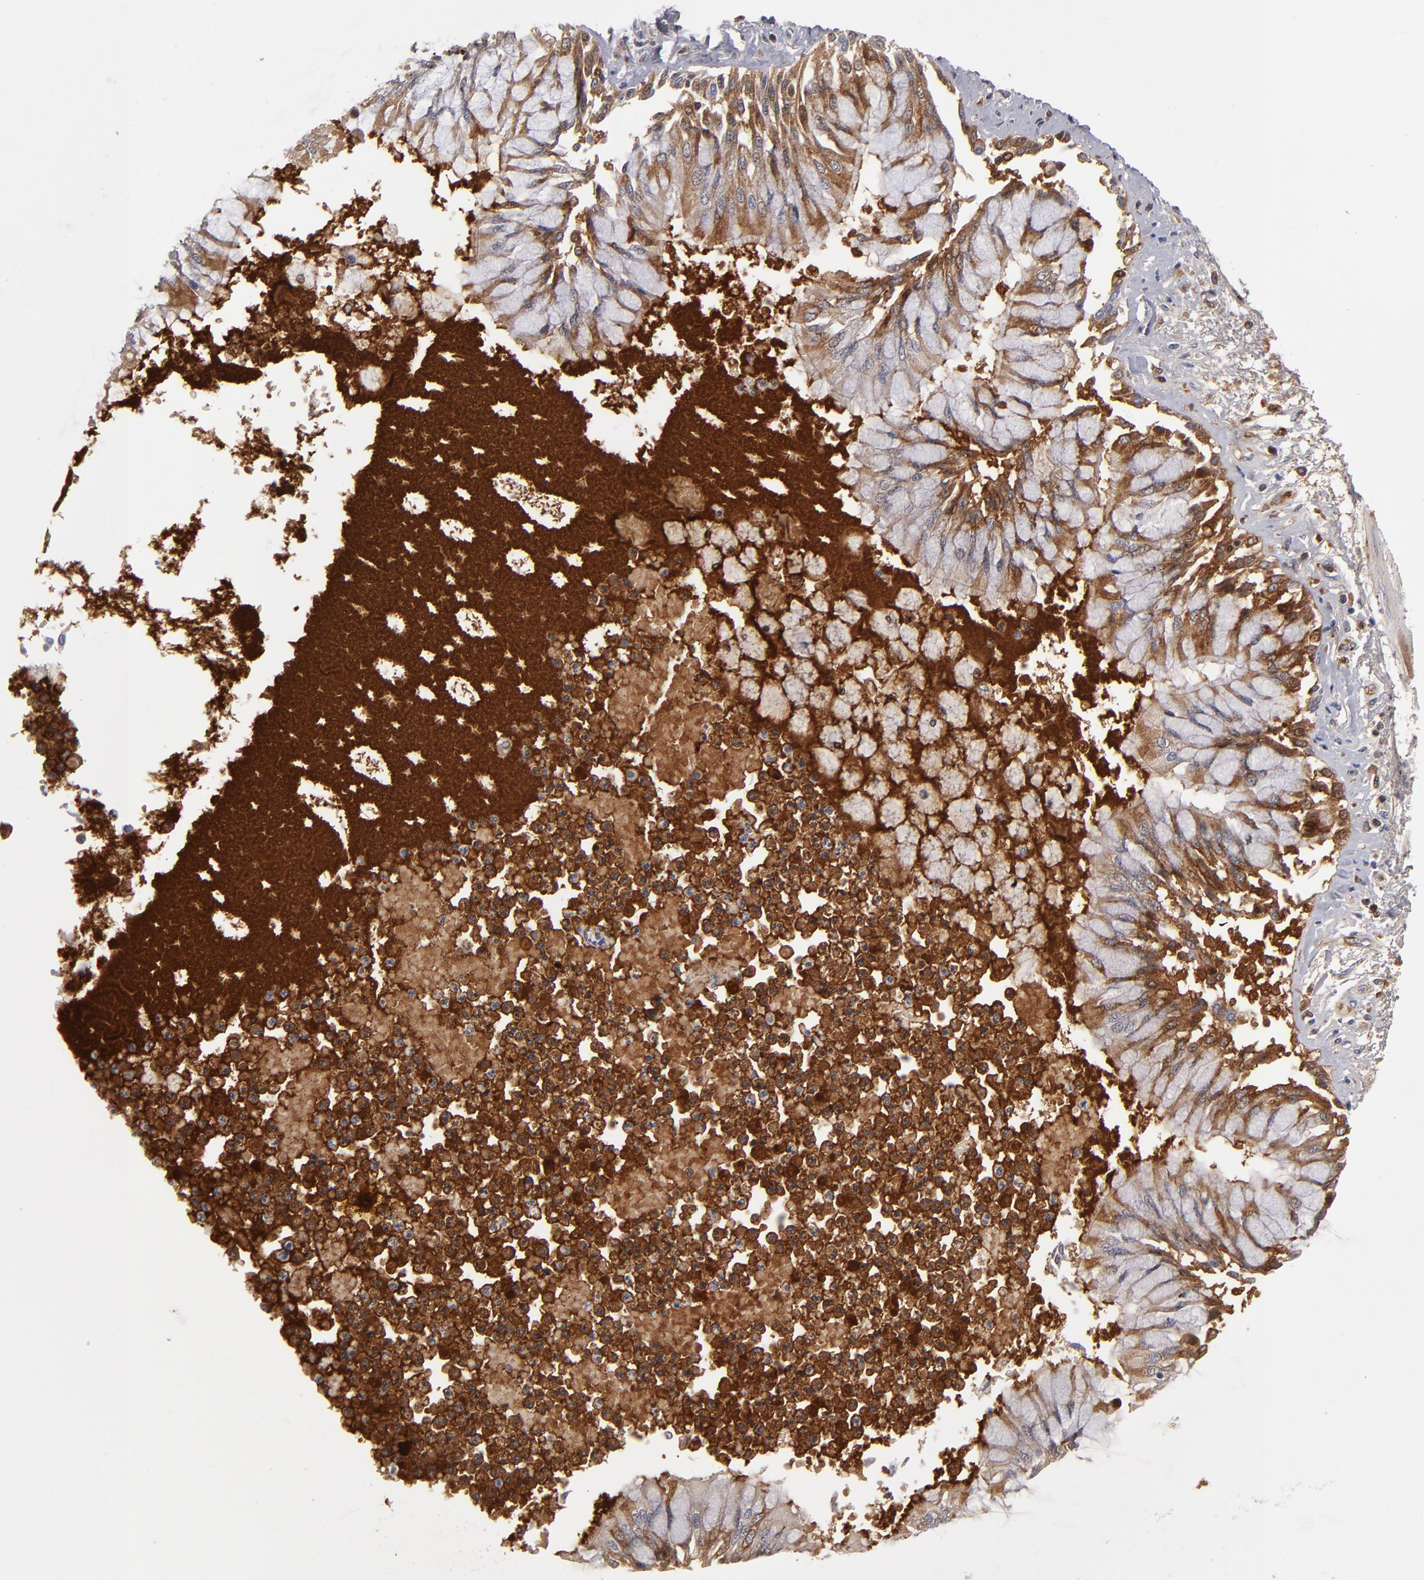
{"staining": {"intensity": "moderate", "quantity": ">75%", "location": "cytoplasmic/membranous"}, "tissue": "bronchus", "cell_type": "Respiratory epithelial cells", "image_type": "normal", "snomed": [{"axis": "morphology", "description": "Normal tissue, NOS"}, {"axis": "topography", "description": "Cartilage tissue"}, {"axis": "topography", "description": "Bronchus"}, {"axis": "topography", "description": "Lung"}], "caption": "Bronchus stained with immunohistochemistry reveals moderate cytoplasmic/membranous positivity in about >75% of respiratory epithelial cells. The staining is performed using DAB (3,3'-diaminobenzidine) brown chromogen to label protein expression. The nuclei are counter-stained blue using hematoxylin.", "gene": "EXD2", "patient": {"sex": "female", "age": 49}}